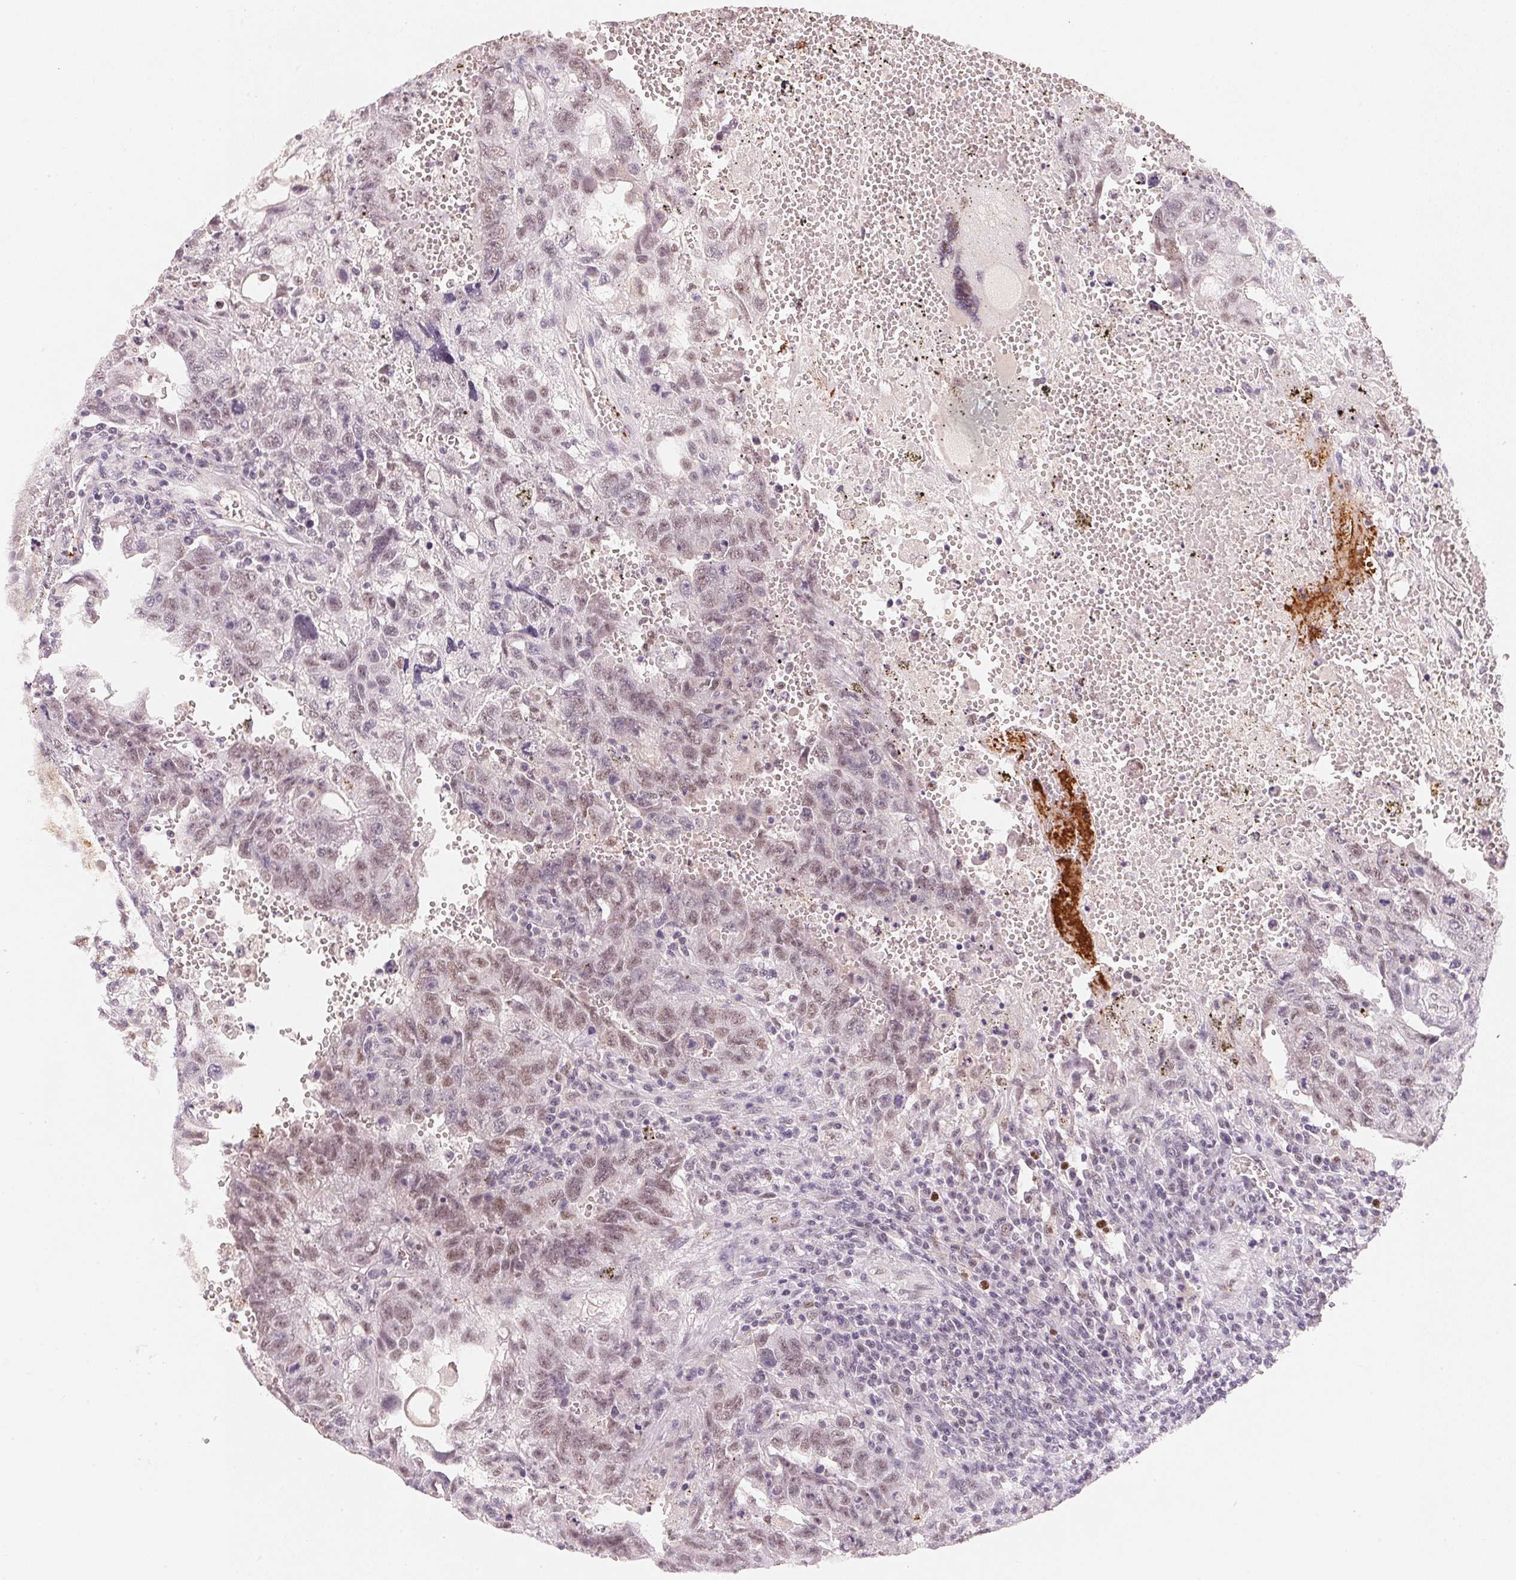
{"staining": {"intensity": "weak", "quantity": ">75%", "location": "nuclear"}, "tissue": "testis cancer", "cell_type": "Tumor cells", "image_type": "cancer", "snomed": [{"axis": "morphology", "description": "Carcinoma, Embryonal, NOS"}, {"axis": "topography", "description": "Testis"}], "caption": "A micrograph of human testis embryonal carcinoma stained for a protein demonstrates weak nuclear brown staining in tumor cells.", "gene": "ARHGAP22", "patient": {"sex": "male", "age": 26}}